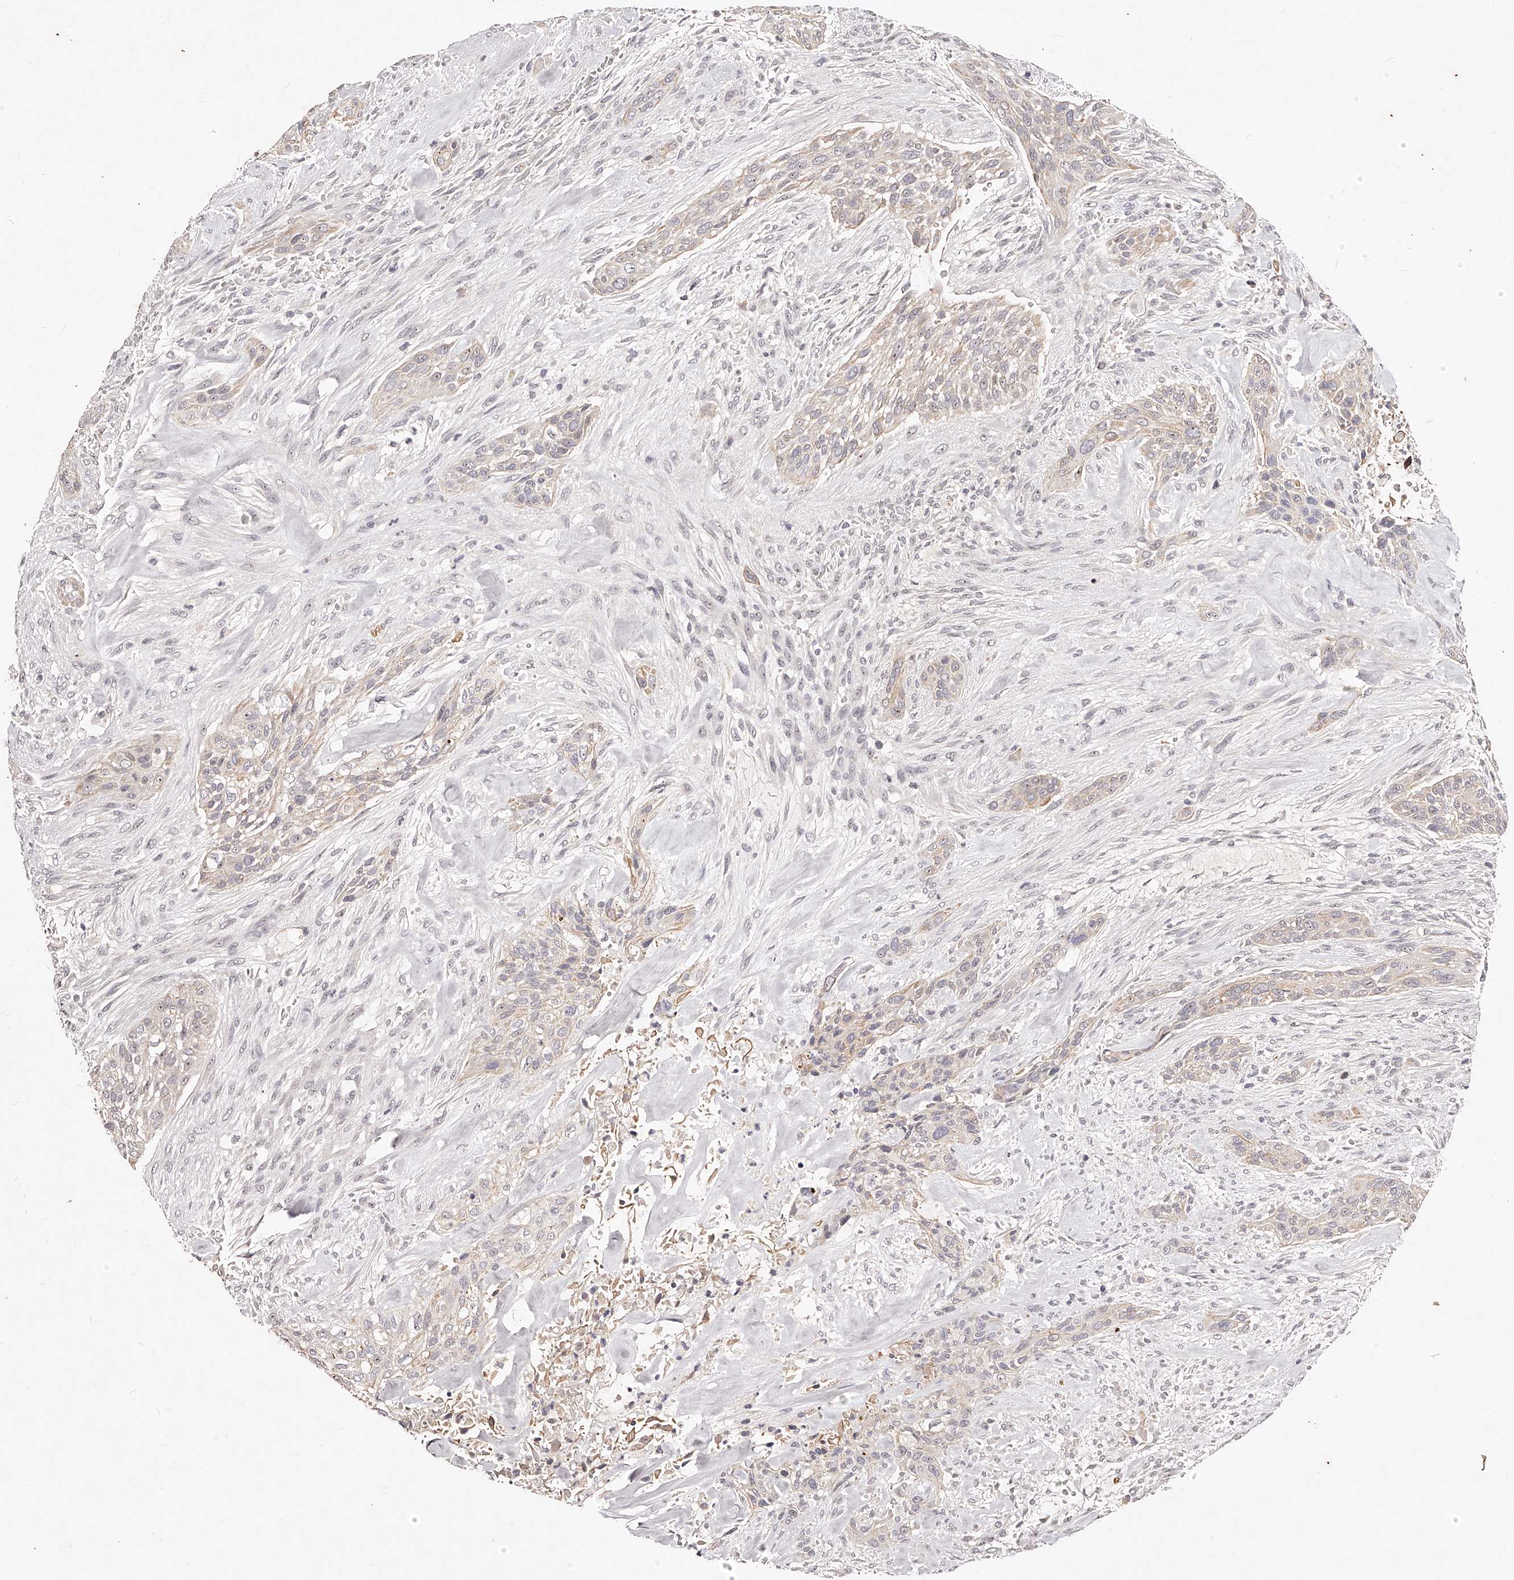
{"staining": {"intensity": "negative", "quantity": "none", "location": "none"}, "tissue": "urothelial cancer", "cell_type": "Tumor cells", "image_type": "cancer", "snomed": [{"axis": "morphology", "description": "Urothelial carcinoma, High grade"}, {"axis": "topography", "description": "Urinary bladder"}], "caption": "This is a image of immunohistochemistry (IHC) staining of urothelial cancer, which shows no staining in tumor cells.", "gene": "PHACTR1", "patient": {"sex": "male", "age": 35}}